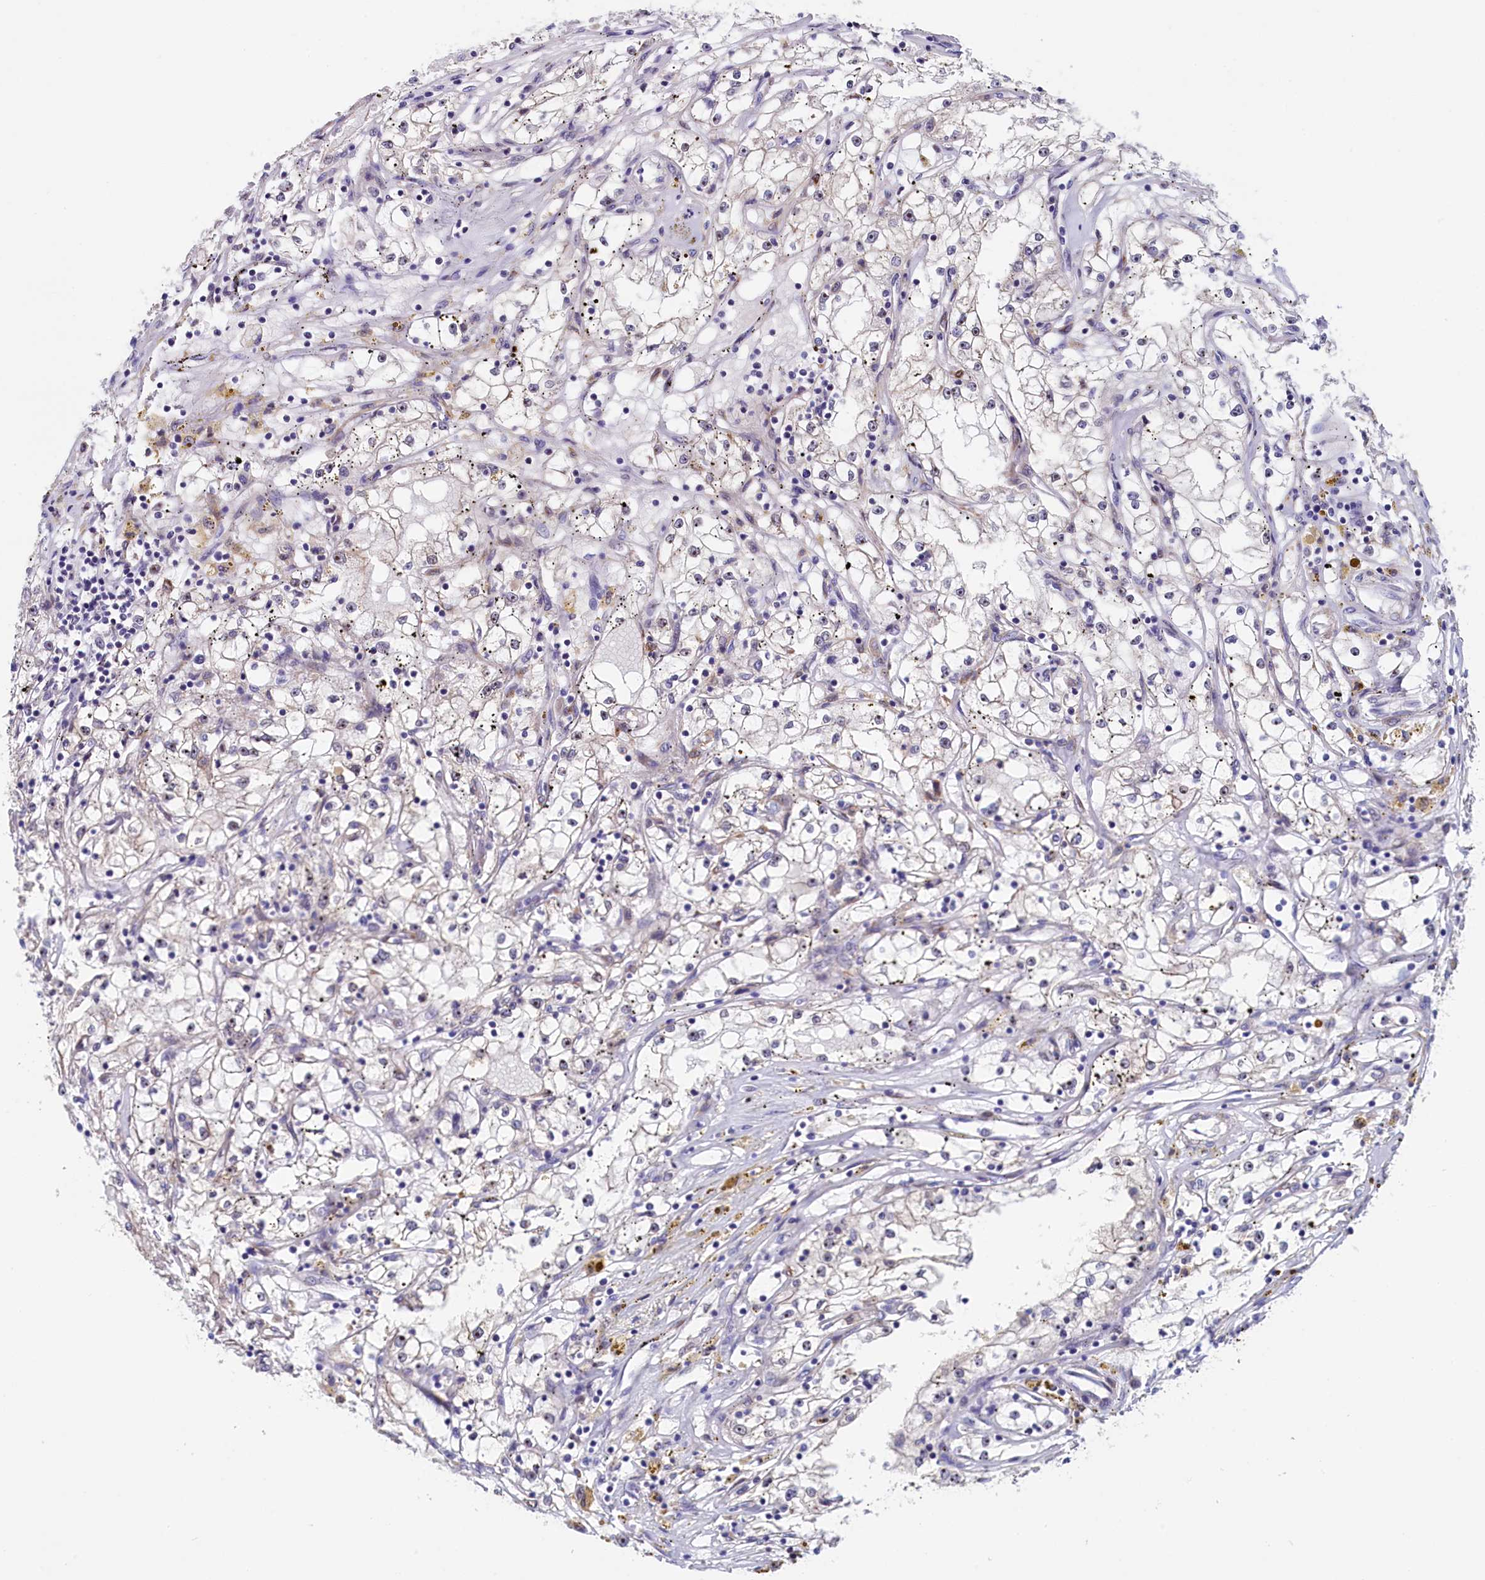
{"staining": {"intensity": "negative", "quantity": "none", "location": "none"}, "tissue": "renal cancer", "cell_type": "Tumor cells", "image_type": "cancer", "snomed": [{"axis": "morphology", "description": "Adenocarcinoma, NOS"}, {"axis": "topography", "description": "Kidney"}], "caption": "Human adenocarcinoma (renal) stained for a protein using IHC reveals no staining in tumor cells.", "gene": "PACSIN3", "patient": {"sex": "male", "age": 56}}